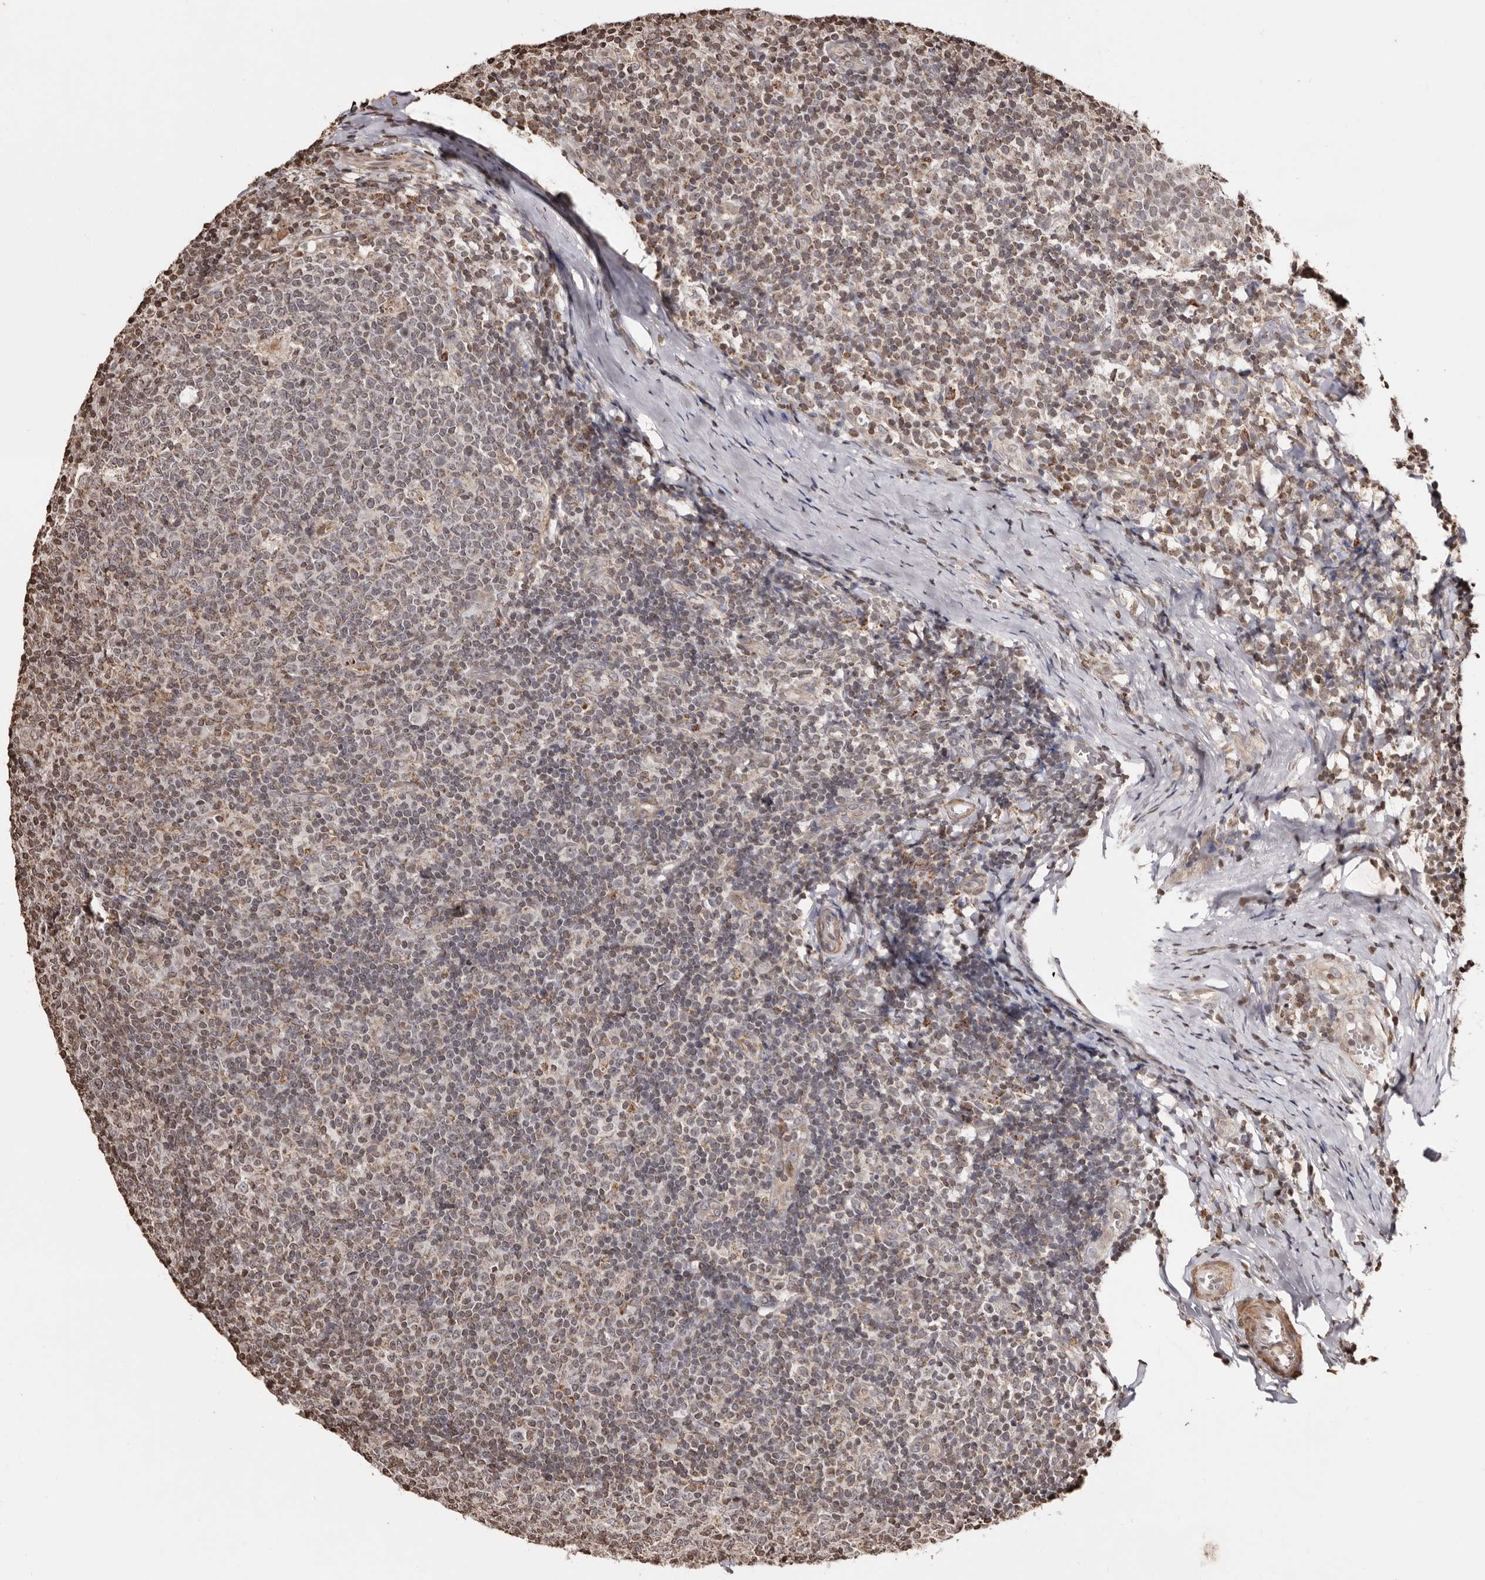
{"staining": {"intensity": "moderate", "quantity": "<25%", "location": "cytoplasmic/membranous"}, "tissue": "tonsil", "cell_type": "Germinal center cells", "image_type": "normal", "snomed": [{"axis": "morphology", "description": "Normal tissue, NOS"}, {"axis": "topography", "description": "Tonsil"}], "caption": "Human tonsil stained for a protein (brown) shows moderate cytoplasmic/membranous positive expression in about <25% of germinal center cells.", "gene": "CCDC190", "patient": {"sex": "female", "age": 19}}